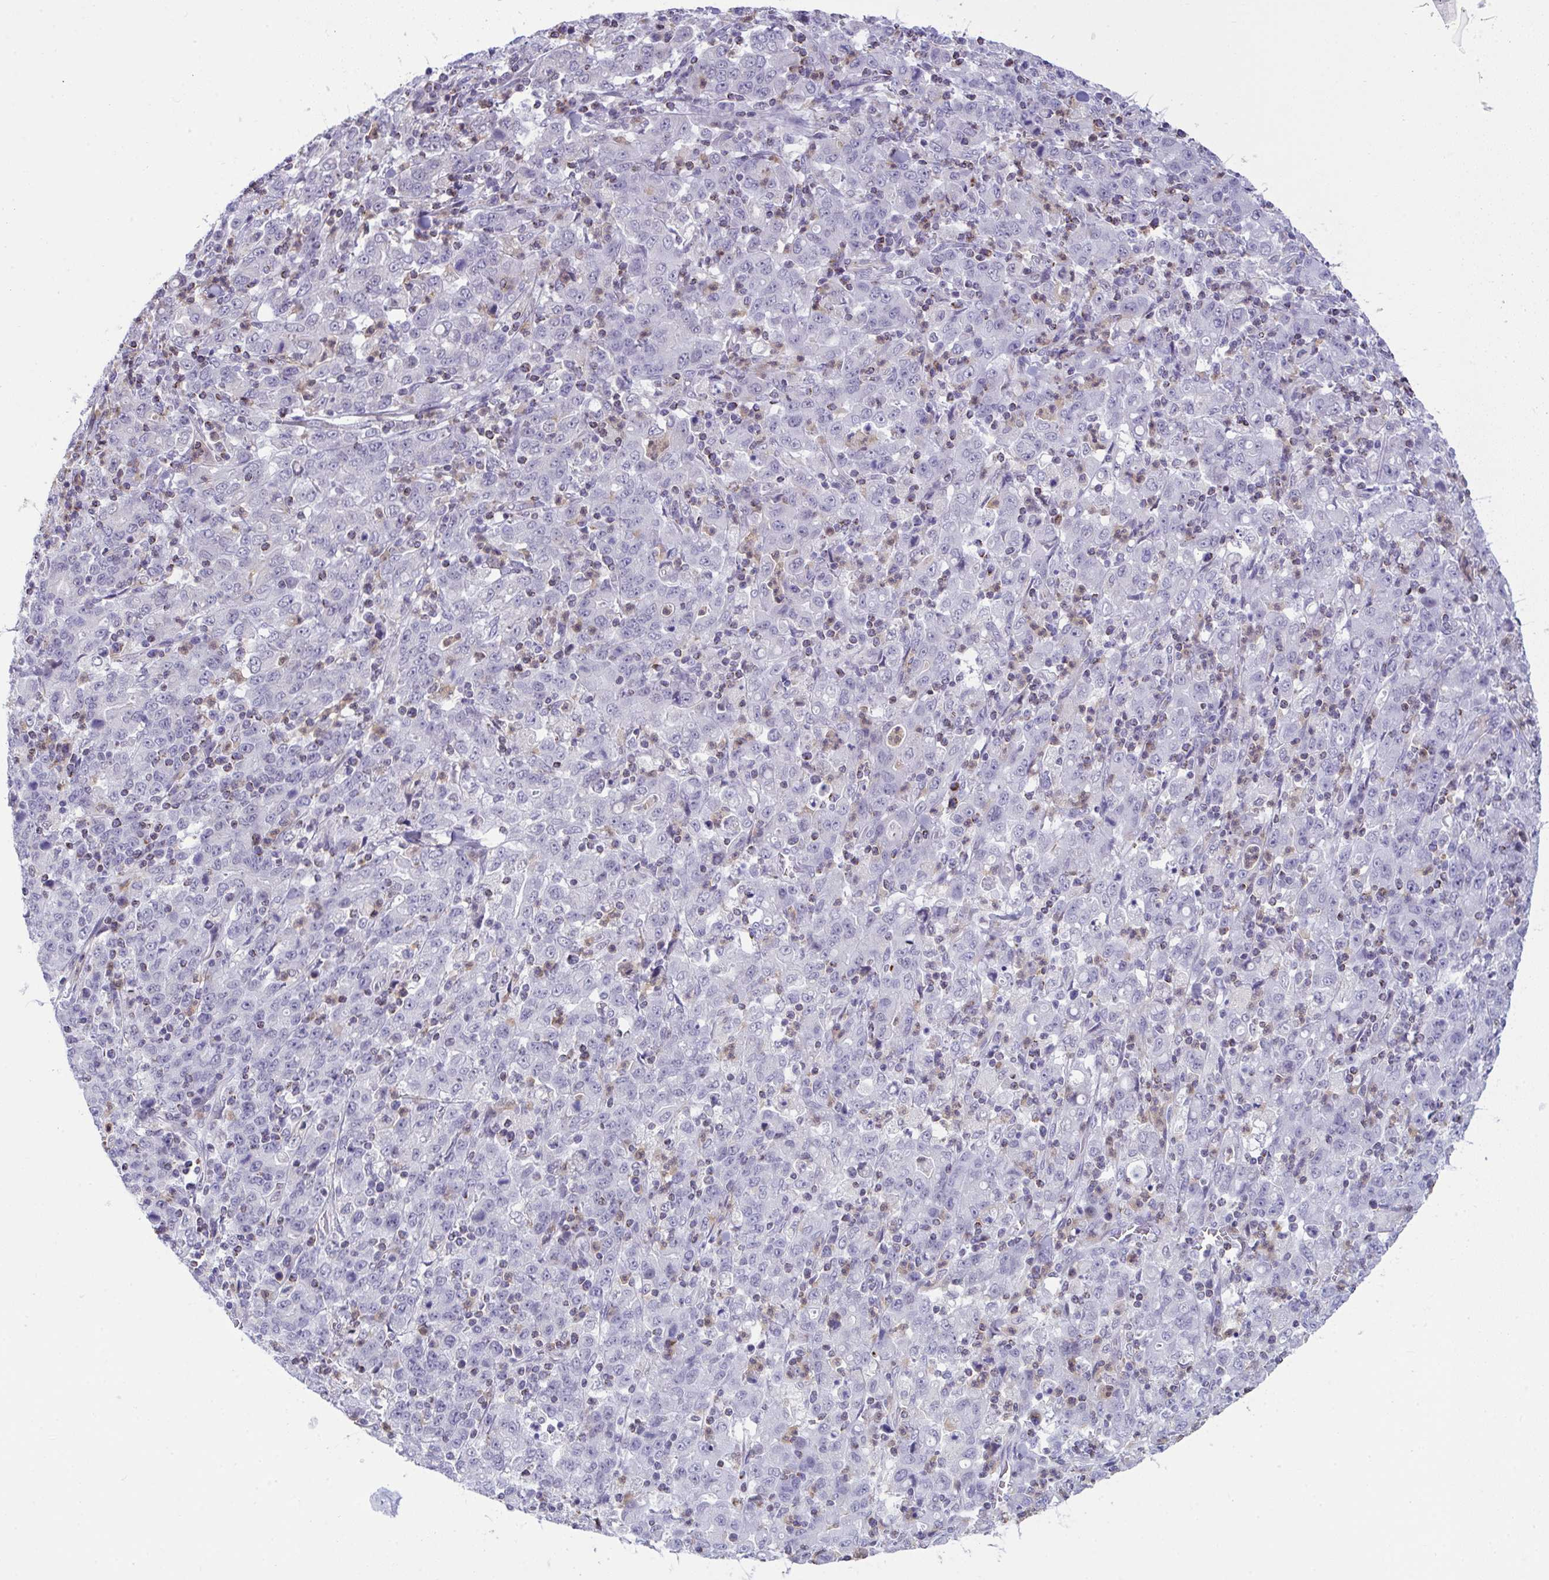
{"staining": {"intensity": "negative", "quantity": "none", "location": "none"}, "tissue": "stomach cancer", "cell_type": "Tumor cells", "image_type": "cancer", "snomed": [{"axis": "morphology", "description": "Adenocarcinoma, NOS"}, {"axis": "topography", "description": "Stomach, upper"}], "caption": "This histopathology image is of stomach cancer (adenocarcinoma) stained with immunohistochemistry (IHC) to label a protein in brown with the nuclei are counter-stained blue. There is no staining in tumor cells.", "gene": "PLA2G12B", "patient": {"sex": "male", "age": 69}}